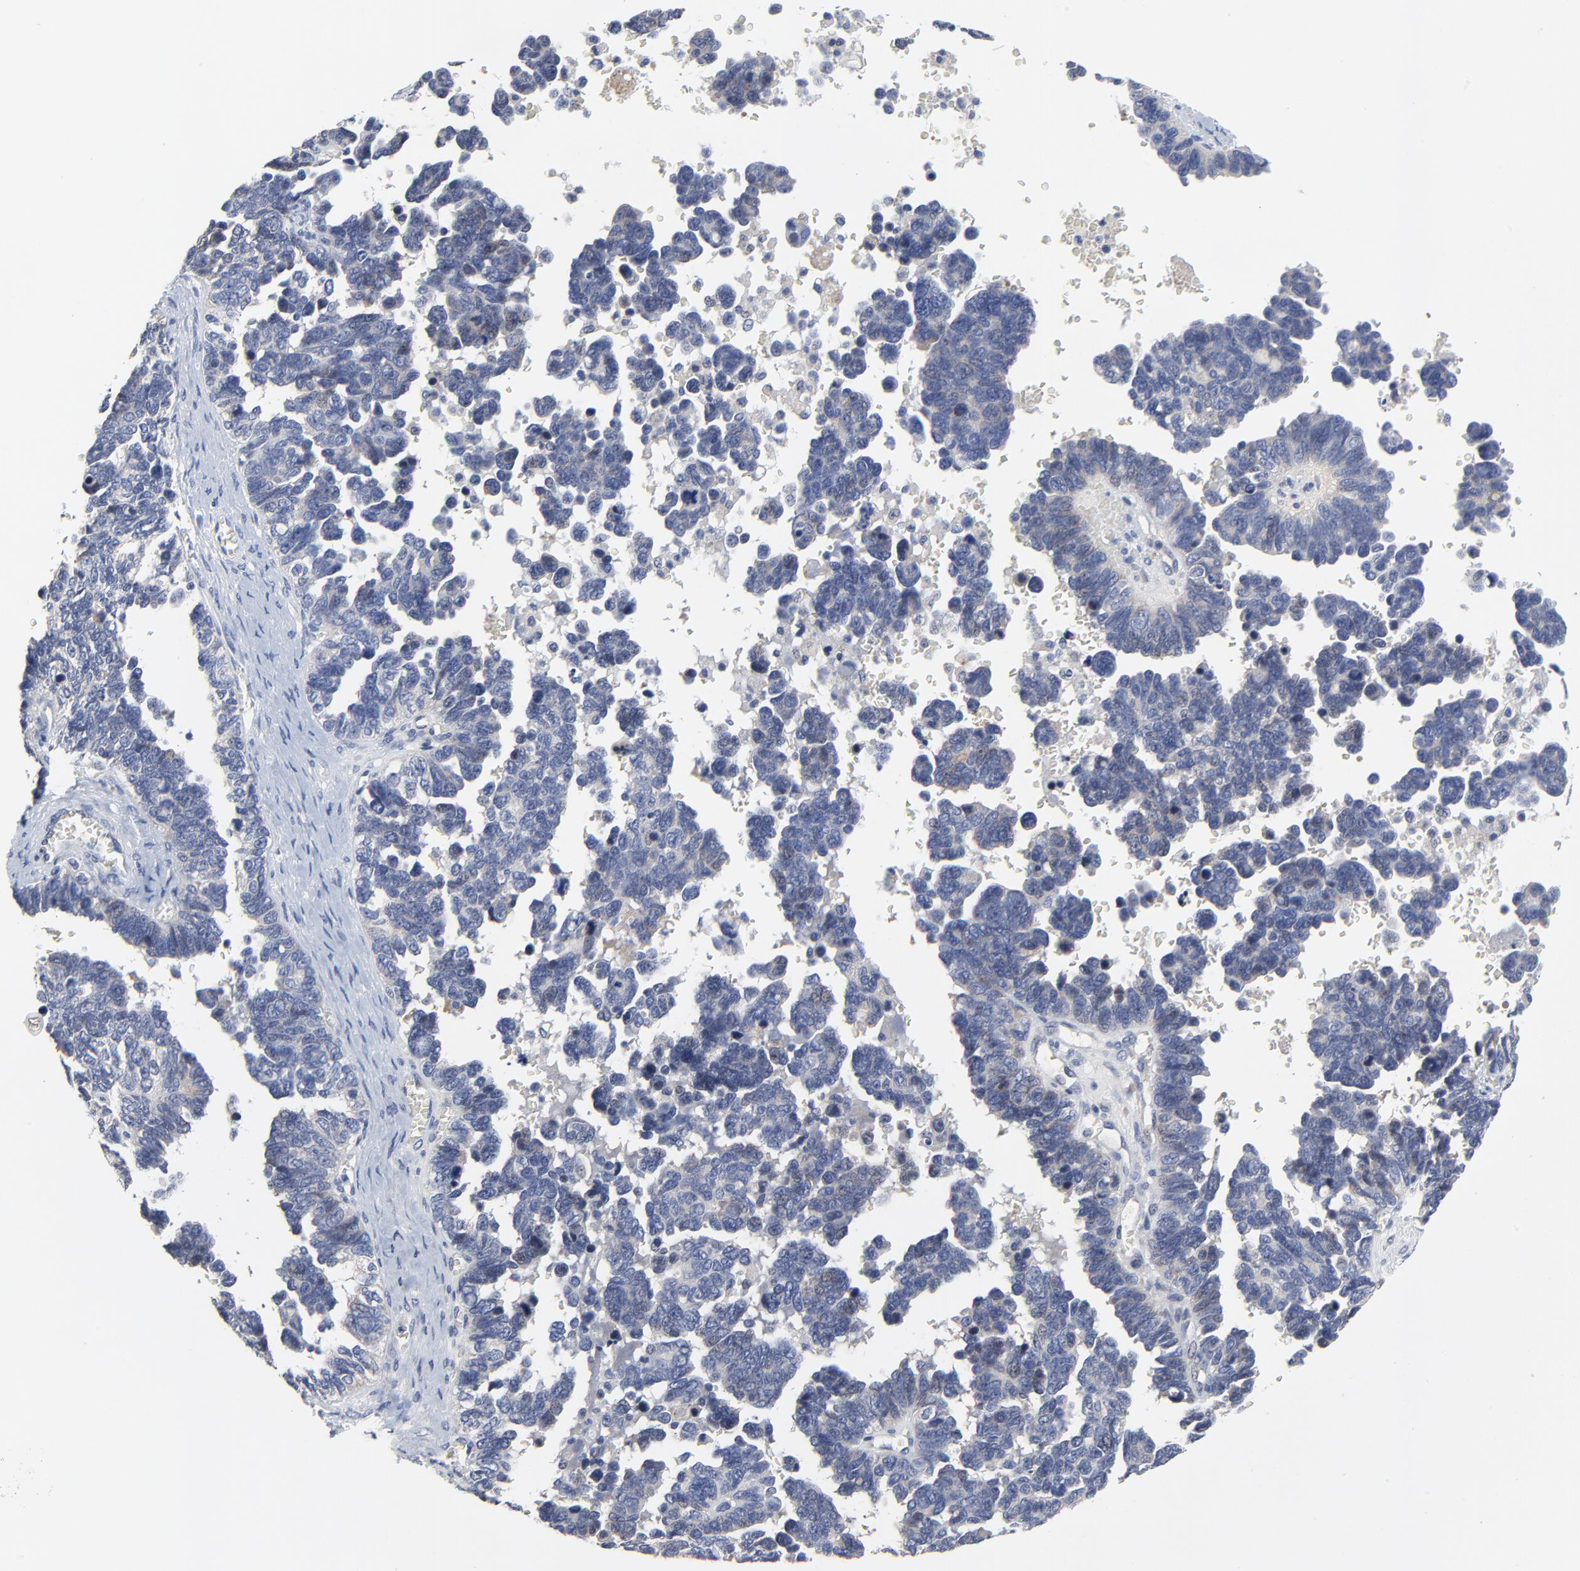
{"staining": {"intensity": "negative", "quantity": "none", "location": "none"}, "tissue": "ovarian cancer", "cell_type": "Tumor cells", "image_type": "cancer", "snomed": [{"axis": "morphology", "description": "Cystadenocarcinoma, serous, NOS"}, {"axis": "topography", "description": "Ovary"}], "caption": "Immunohistochemistry micrograph of neoplastic tissue: ovarian serous cystadenocarcinoma stained with DAB (3,3'-diaminobenzidine) demonstrates no significant protein positivity in tumor cells.", "gene": "NLGN3", "patient": {"sex": "female", "age": 69}}